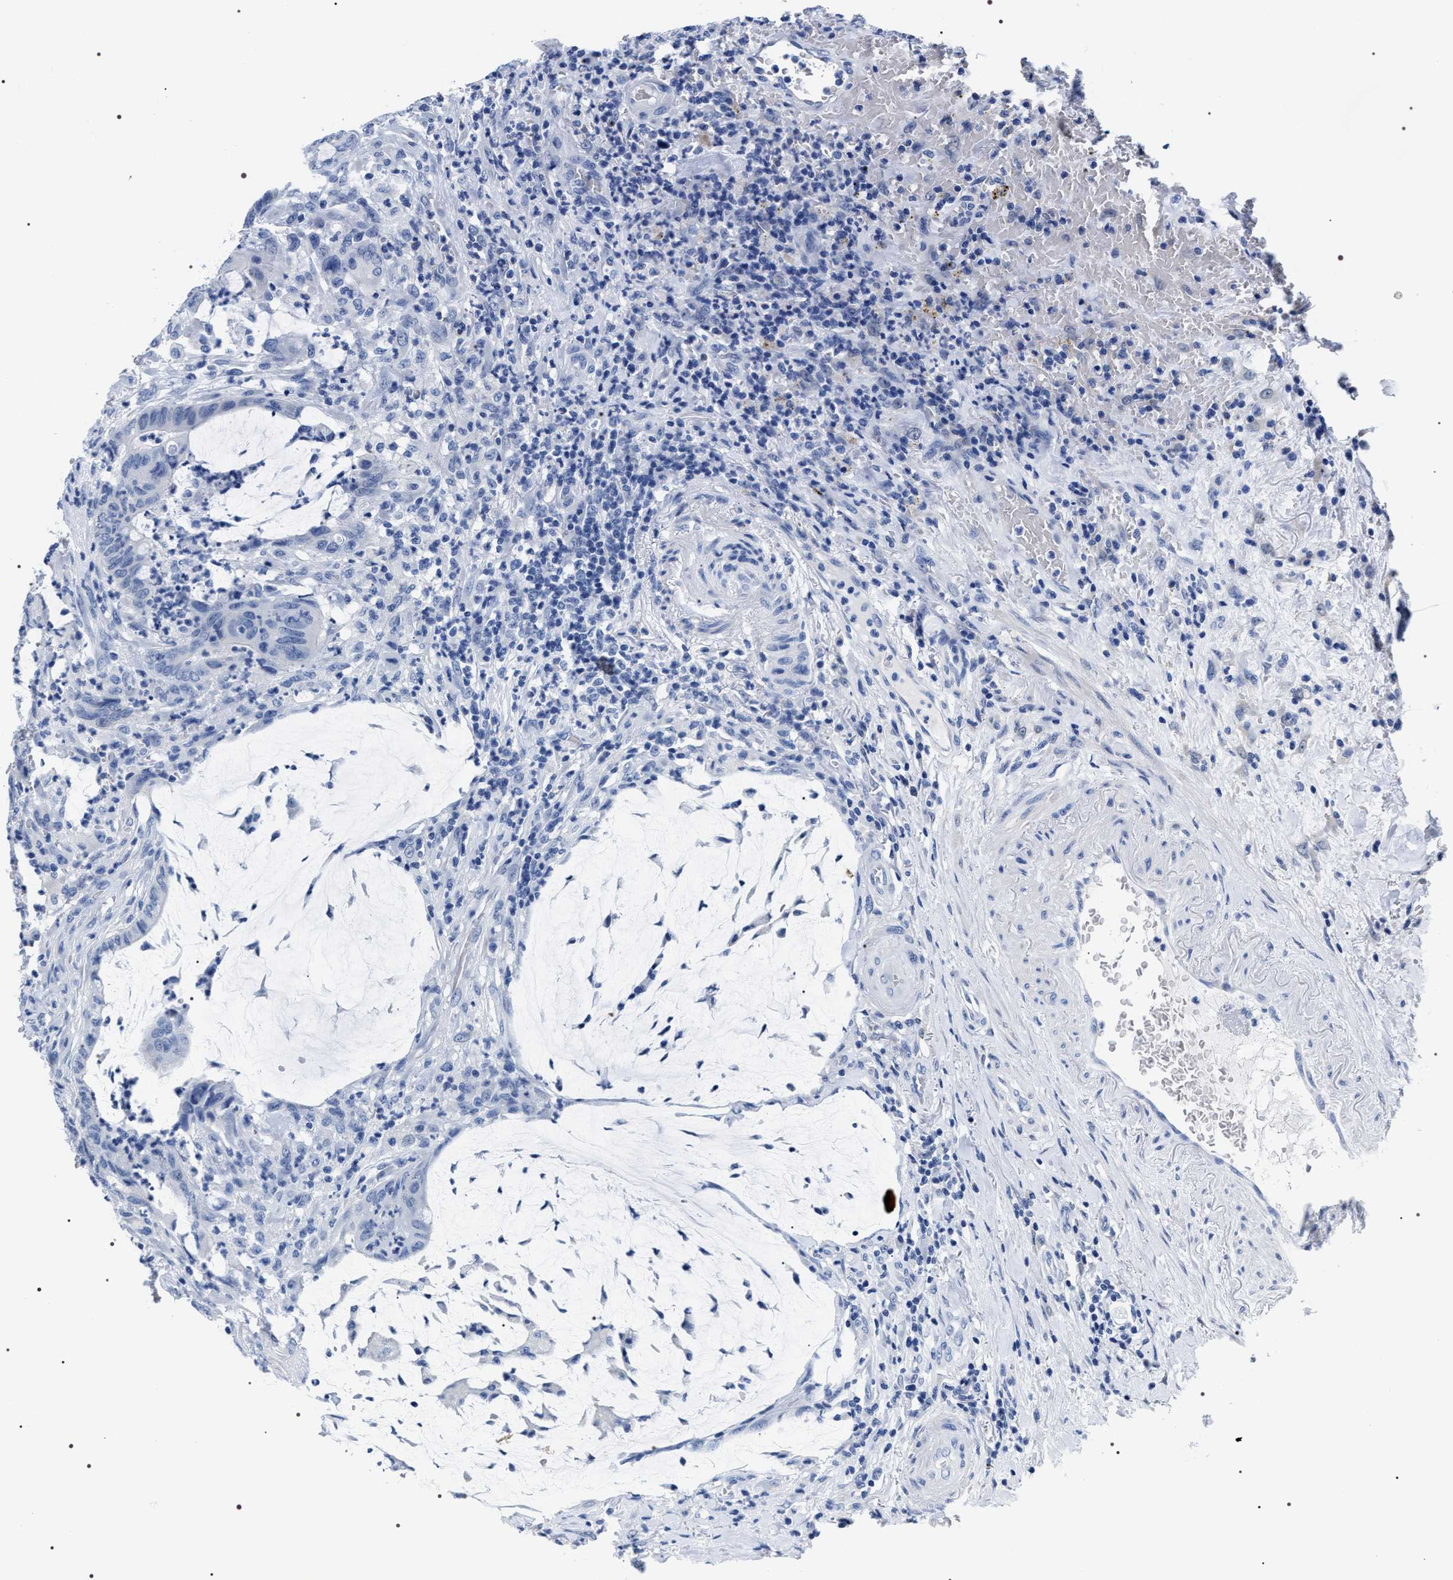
{"staining": {"intensity": "negative", "quantity": "none", "location": "none"}, "tissue": "colorectal cancer", "cell_type": "Tumor cells", "image_type": "cancer", "snomed": [{"axis": "morphology", "description": "Normal tissue, NOS"}, {"axis": "morphology", "description": "Adenocarcinoma, NOS"}, {"axis": "topography", "description": "Rectum"}, {"axis": "topography", "description": "Peripheral nerve tissue"}], "caption": "High magnification brightfield microscopy of adenocarcinoma (colorectal) stained with DAB (3,3'-diaminobenzidine) (brown) and counterstained with hematoxylin (blue): tumor cells show no significant staining. The staining was performed using DAB (3,3'-diaminobenzidine) to visualize the protein expression in brown, while the nuclei were stained in blue with hematoxylin (Magnification: 20x).", "gene": "ADH4", "patient": {"sex": "male", "age": 92}}